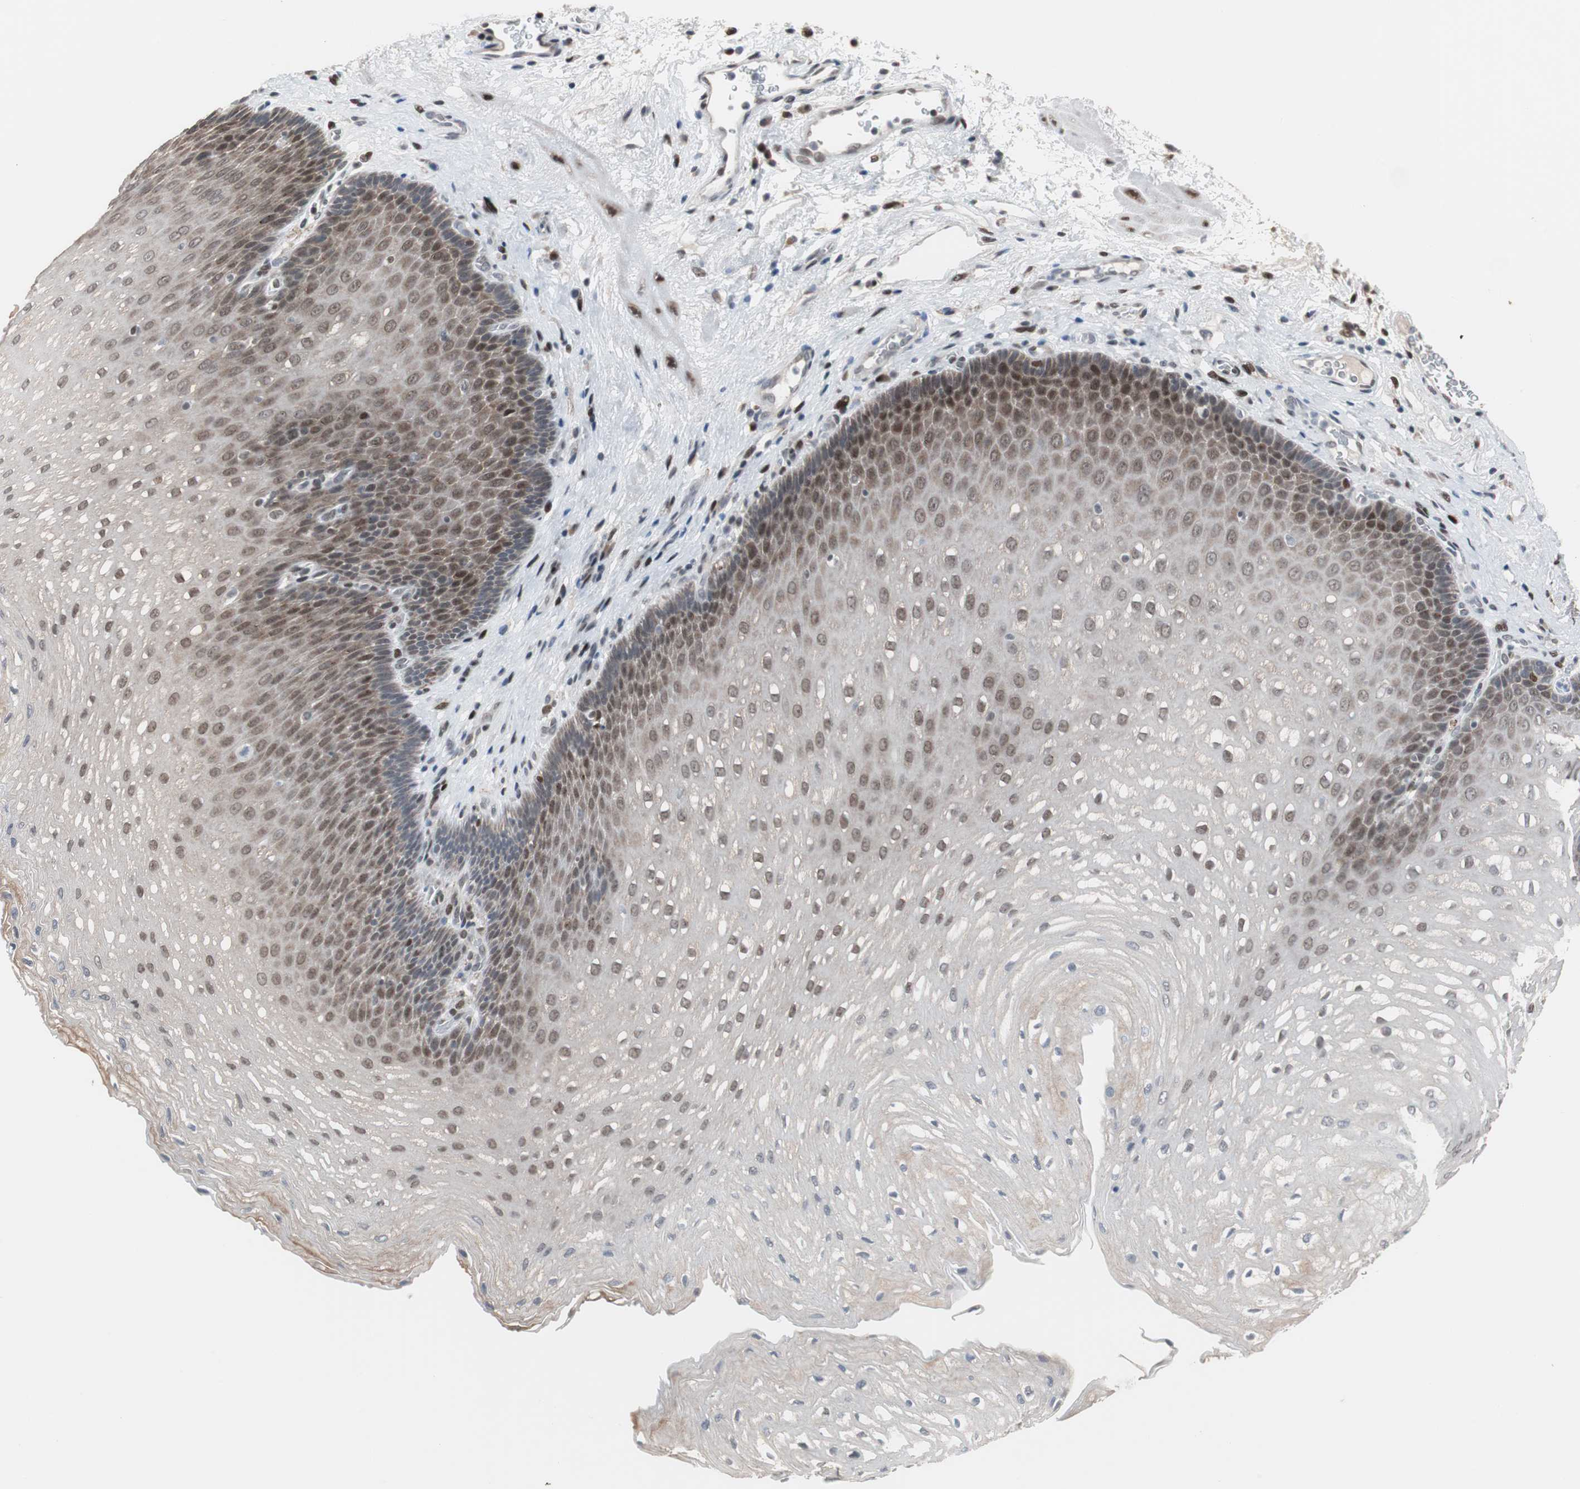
{"staining": {"intensity": "strong", "quantity": ">75%", "location": "cytoplasmic/membranous,nuclear"}, "tissue": "esophagus", "cell_type": "Squamous epithelial cells", "image_type": "normal", "snomed": [{"axis": "morphology", "description": "Normal tissue, NOS"}, {"axis": "topography", "description": "Esophagus"}], "caption": "Esophagus stained with immunohistochemistry shows strong cytoplasmic/membranous,nuclear staining in approximately >75% of squamous epithelial cells.", "gene": "ZHX2", "patient": {"sex": "male", "age": 48}}